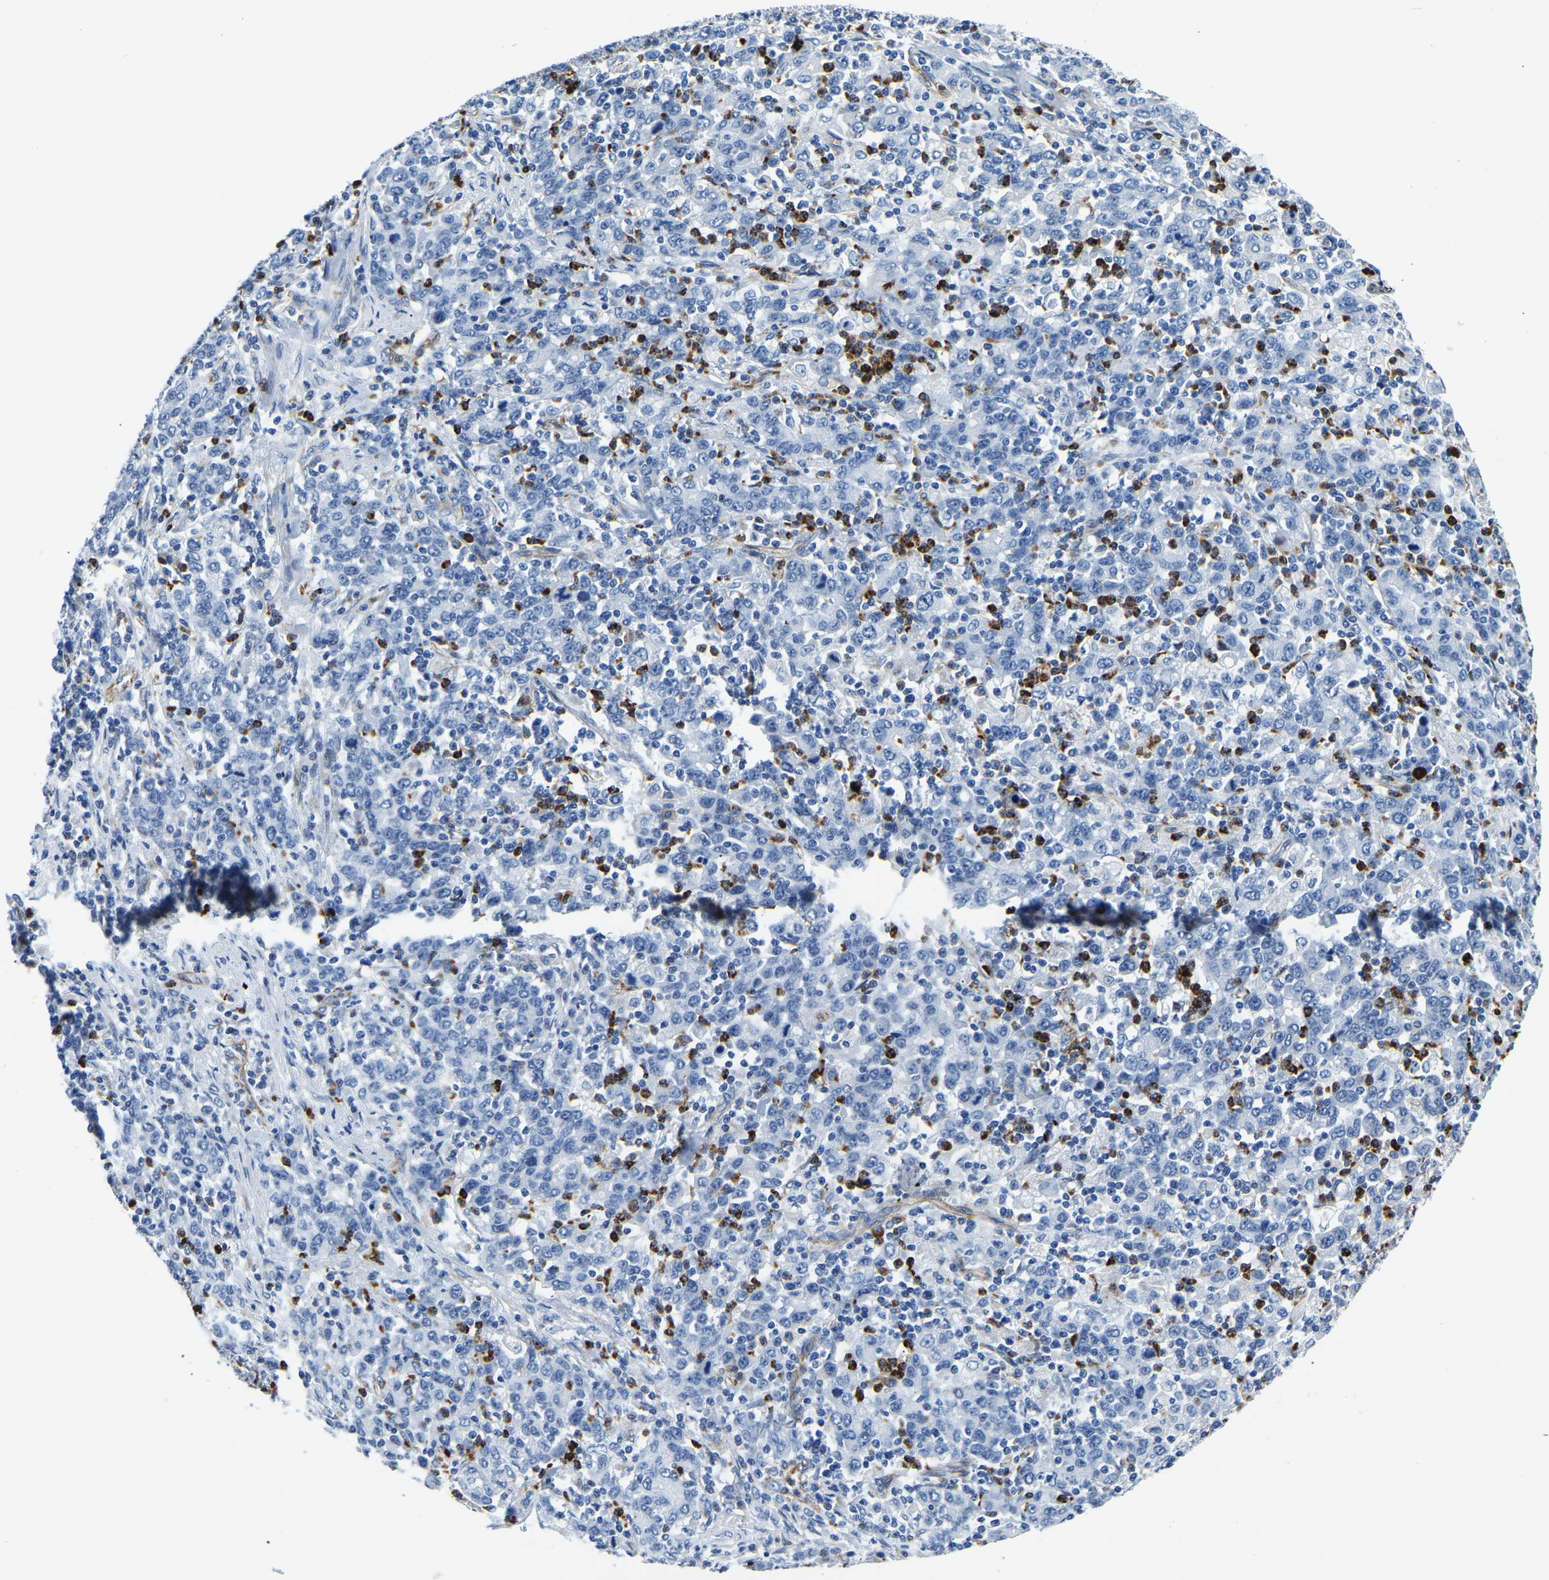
{"staining": {"intensity": "negative", "quantity": "none", "location": "none"}, "tissue": "stomach cancer", "cell_type": "Tumor cells", "image_type": "cancer", "snomed": [{"axis": "morphology", "description": "Adenocarcinoma, NOS"}, {"axis": "topography", "description": "Stomach, upper"}], "caption": "Immunohistochemical staining of human stomach adenocarcinoma displays no significant positivity in tumor cells. Nuclei are stained in blue.", "gene": "MS4A3", "patient": {"sex": "male", "age": 69}}